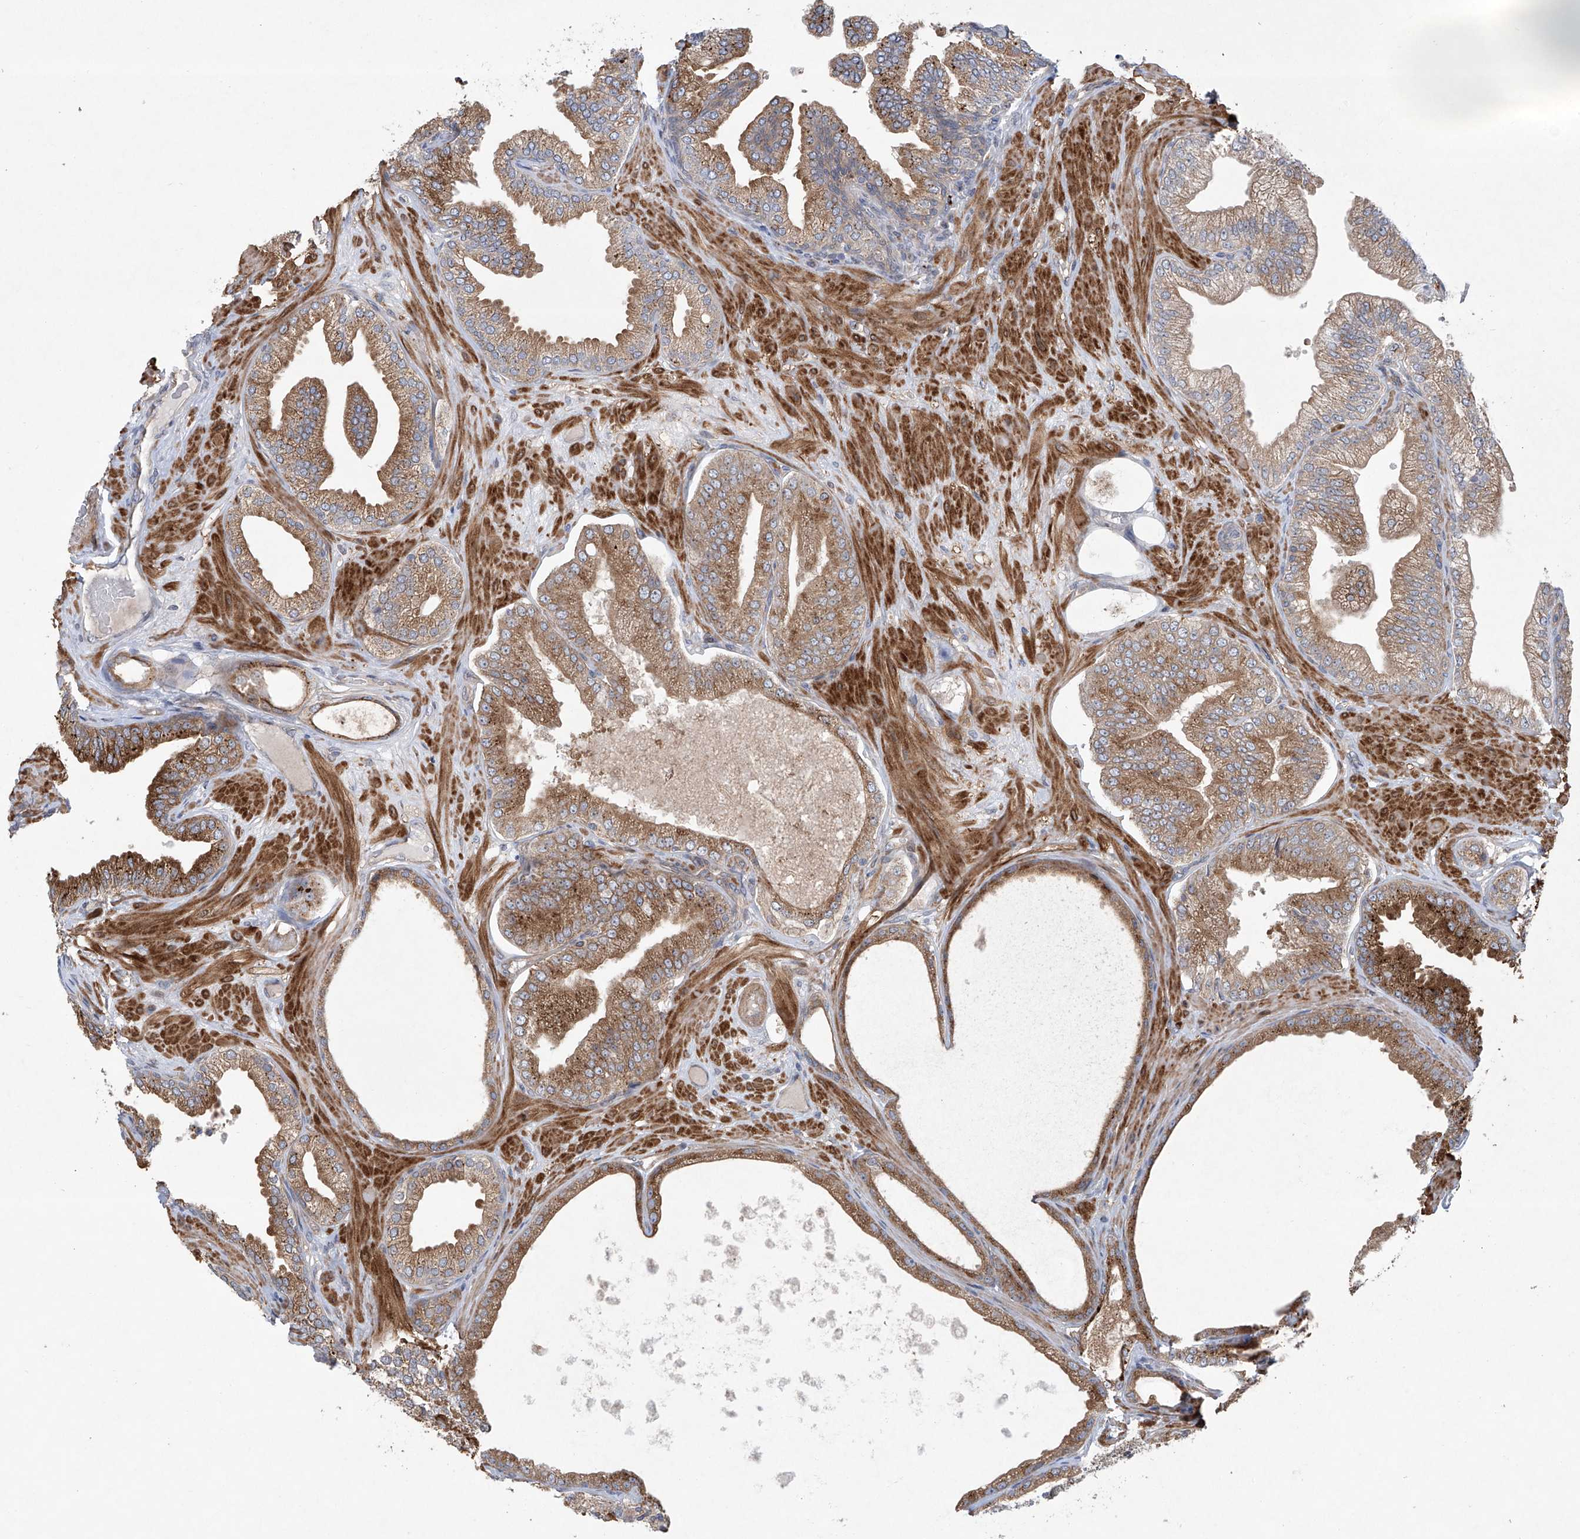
{"staining": {"intensity": "moderate", "quantity": ">75%", "location": "cytoplasmic/membranous"}, "tissue": "prostate cancer", "cell_type": "Tumor cells", "image_type": "cancer", "snomed": [{"axis": "morphology", "description": "Adenocarcinoma, Low grade"}, {"axis": "topography", "description": "Prostate"}], "caption": "Tumor cells display medium levels of moderate cytoplasmic/membranous expression in approximately >75% of cells in human adenocarcinoma (low-grade) (prostate).", "gene": "KLC4", "patient": {"sex": "male", "age": 63}}